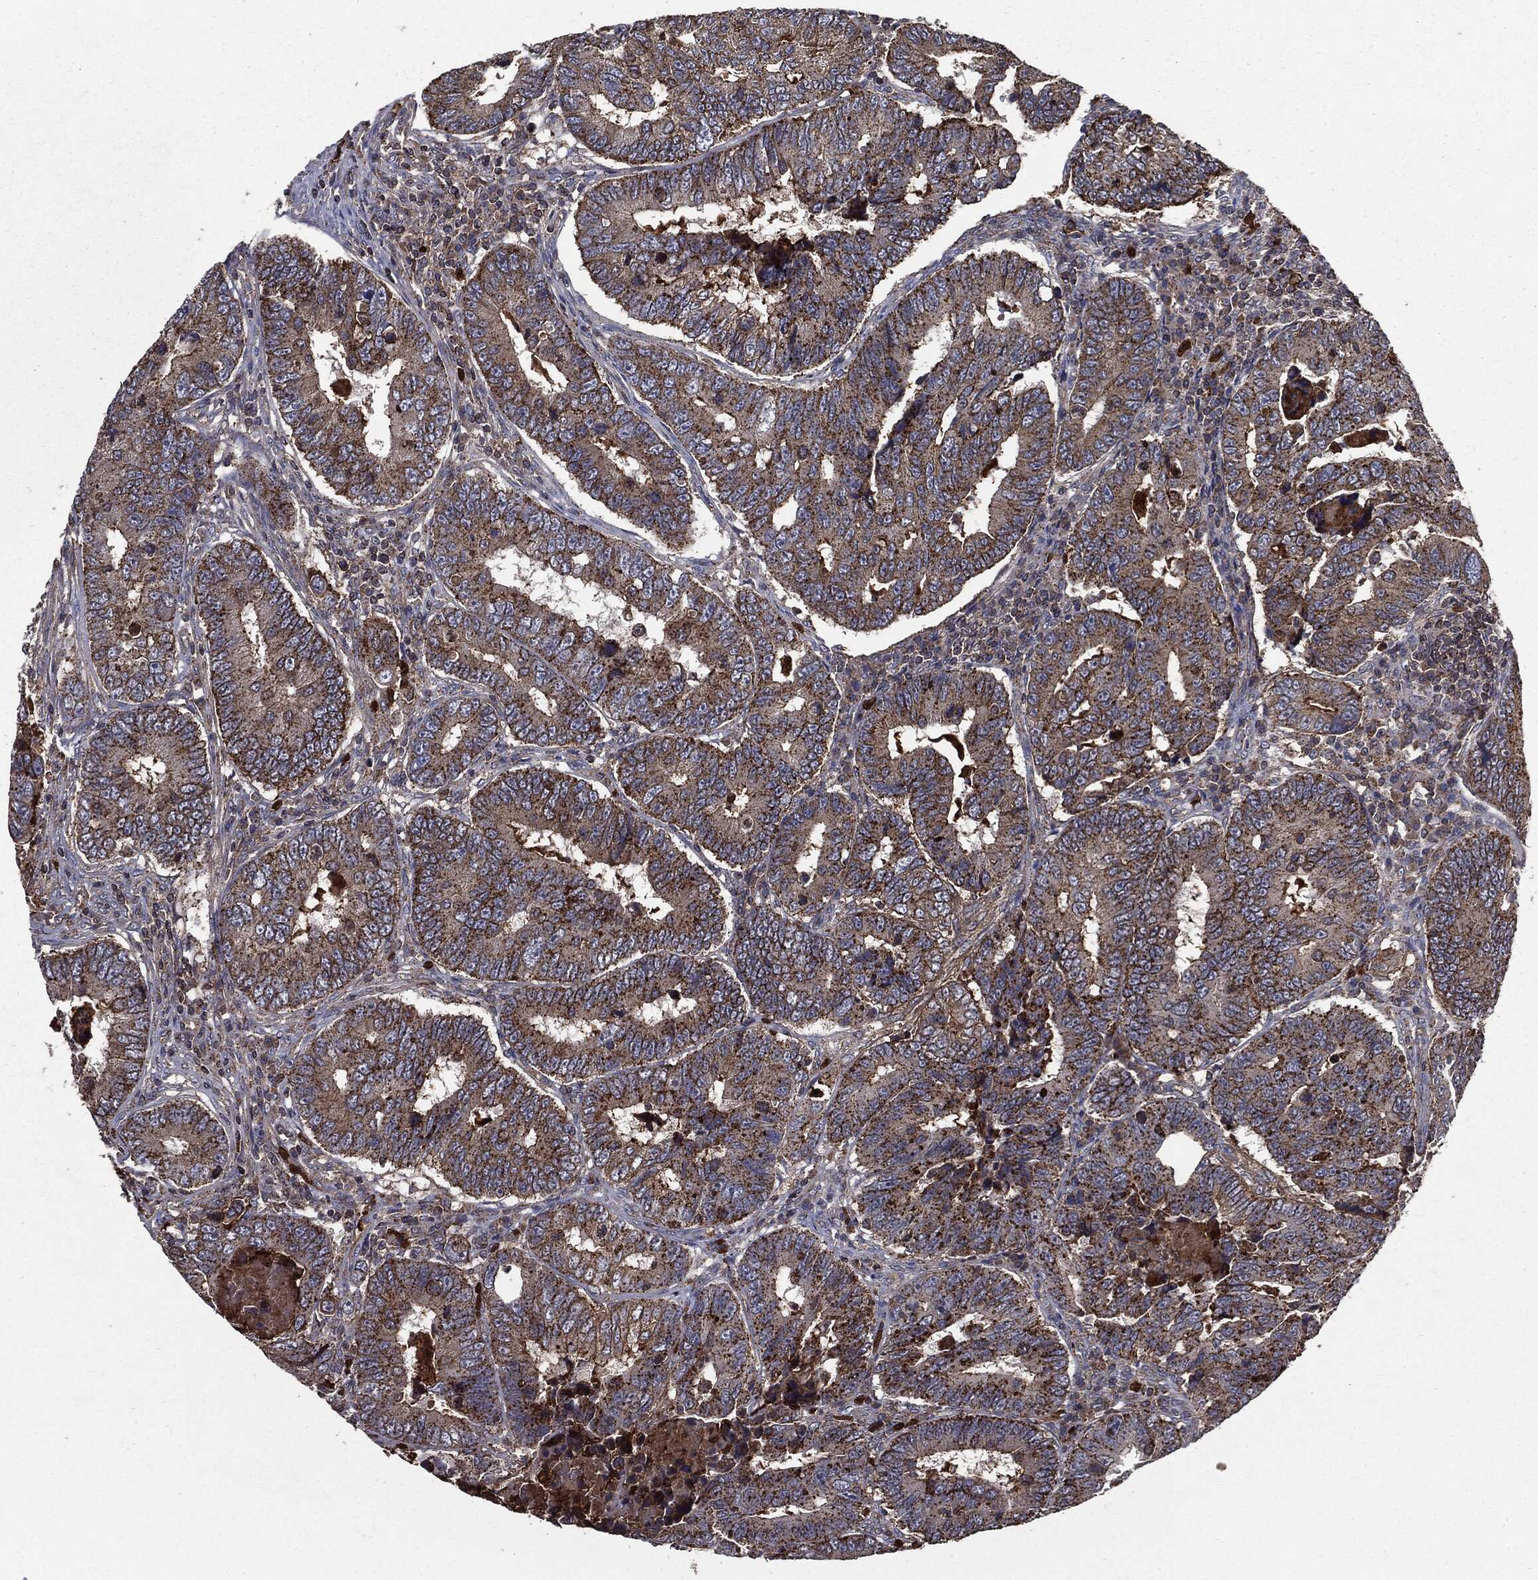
{"staining": {"intensity": "moderate", "quantity": ">75%", "location": "cytoplasmic/membranous"}, "tissue": "colorectal cancer", "cell_type": "Tumor cells", "image_type": "cancer", "snomed": [{"axis": "morphology", "description": "Adenocarcinoma, NOS"}, {"axis": "topography", "description": "Colon"}], "caption": "Immunohistochemistry micrograph of human colorectal adenocarcinoma stained for a protein (brown), which displays medium levels of moderate cytoplasmic/membranous positivity in about >75% of tumor cells.", "gene": "PDCD6IP", "patient": {"sex": "female", "age": 72}}